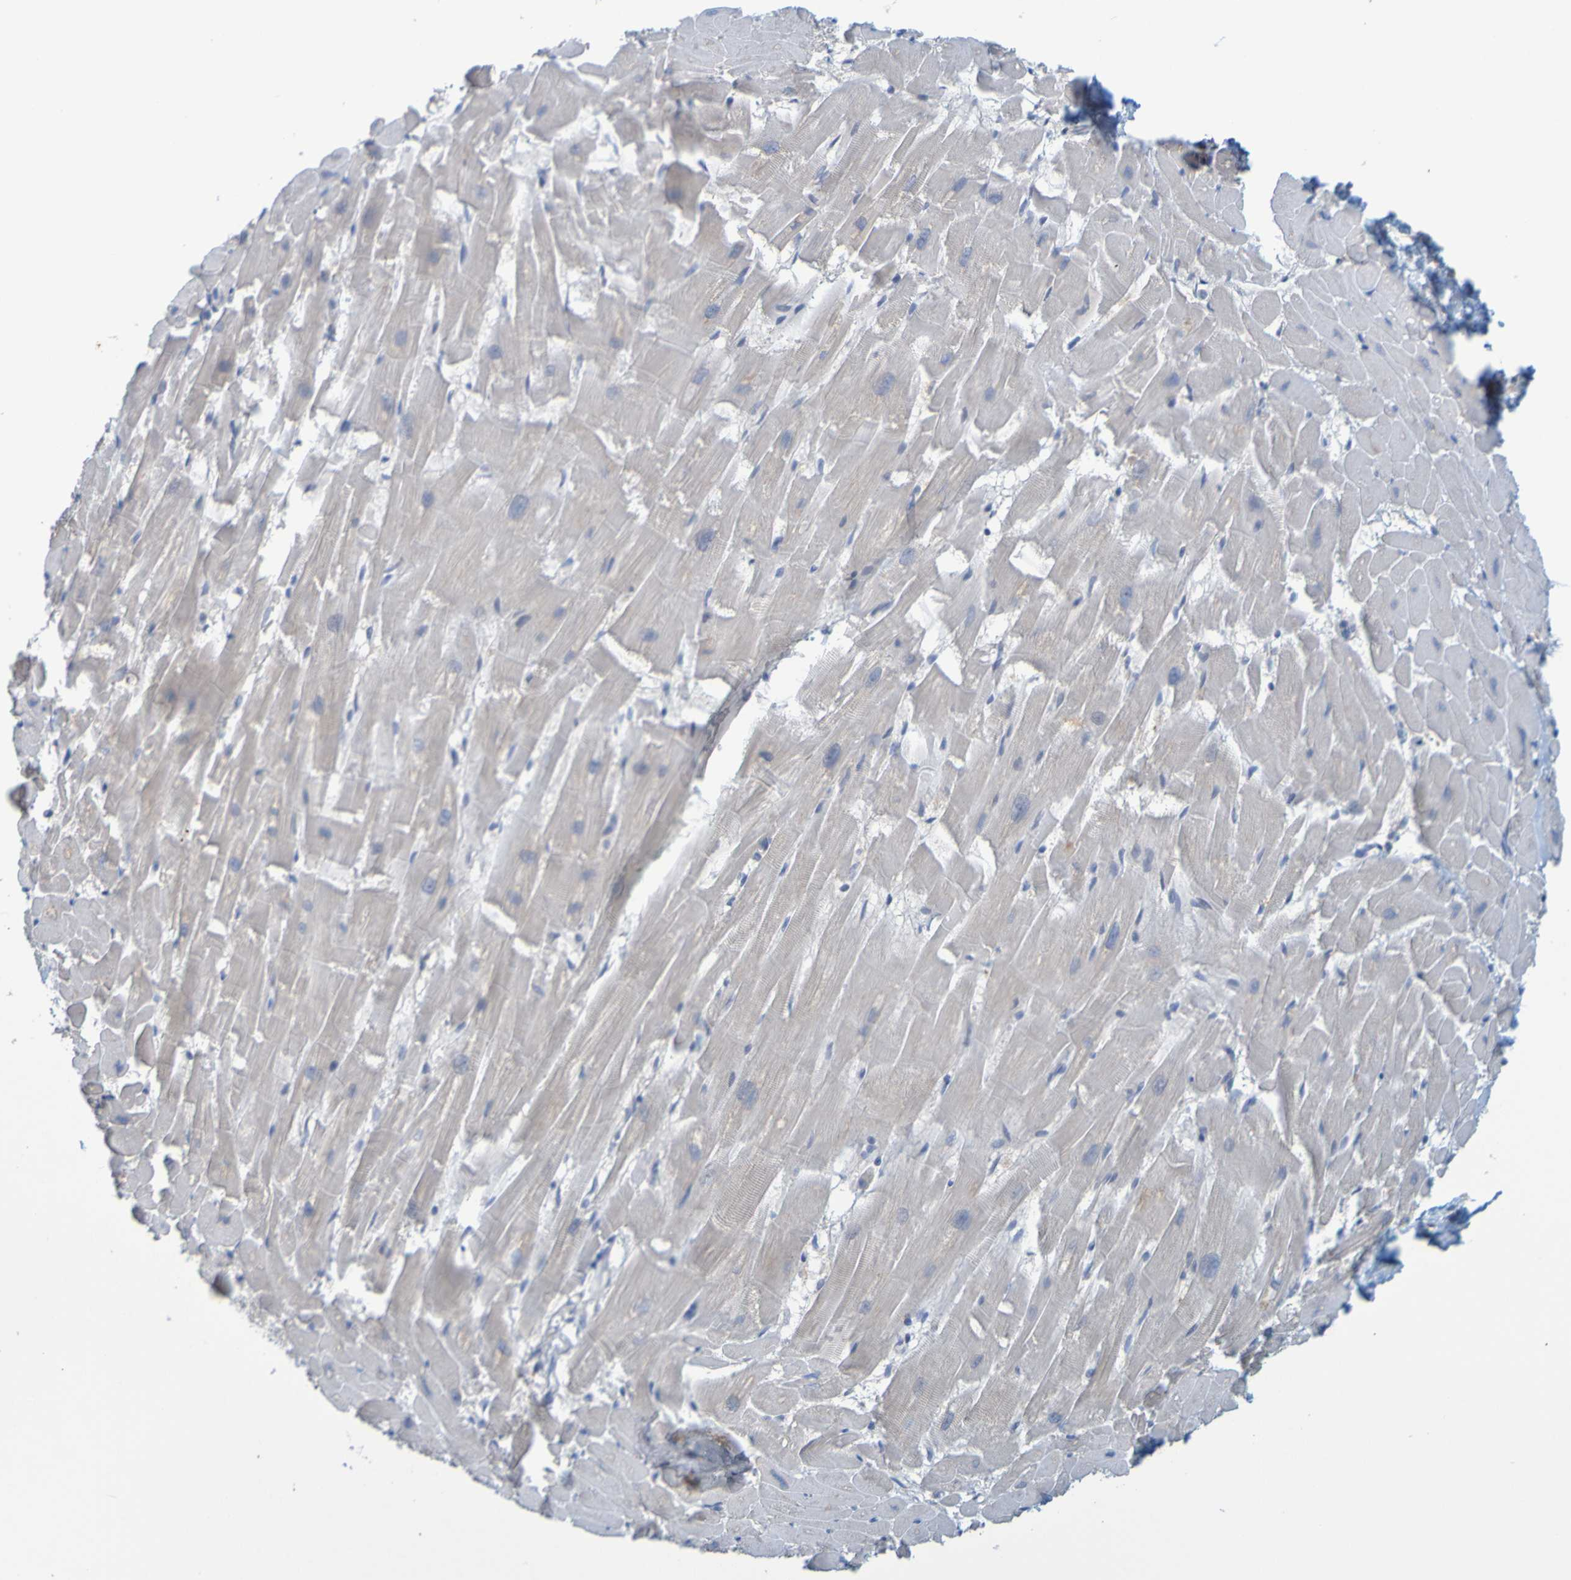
{"staining": {"intensity": "negative", "quantity": "none", "location": "none"}, "tissue": "heart muscle", "cell_type": "Cardiomyocytes", "image_type": "normal", "snomed": [{"axis": "morphology", "description": "Normal tissue, NOS"}, {"axis": "topography", "description": "Heart"}], "caption": "This histopathology image is of normal heart muscle stained with immunohistochemistry (IHC) to label a protein in brown with the nuclei are counter-stained blue. There is no expression in cardiomyocytes.", "gene": "MOGS", "patient": {"sex": "female", "age": 19}}